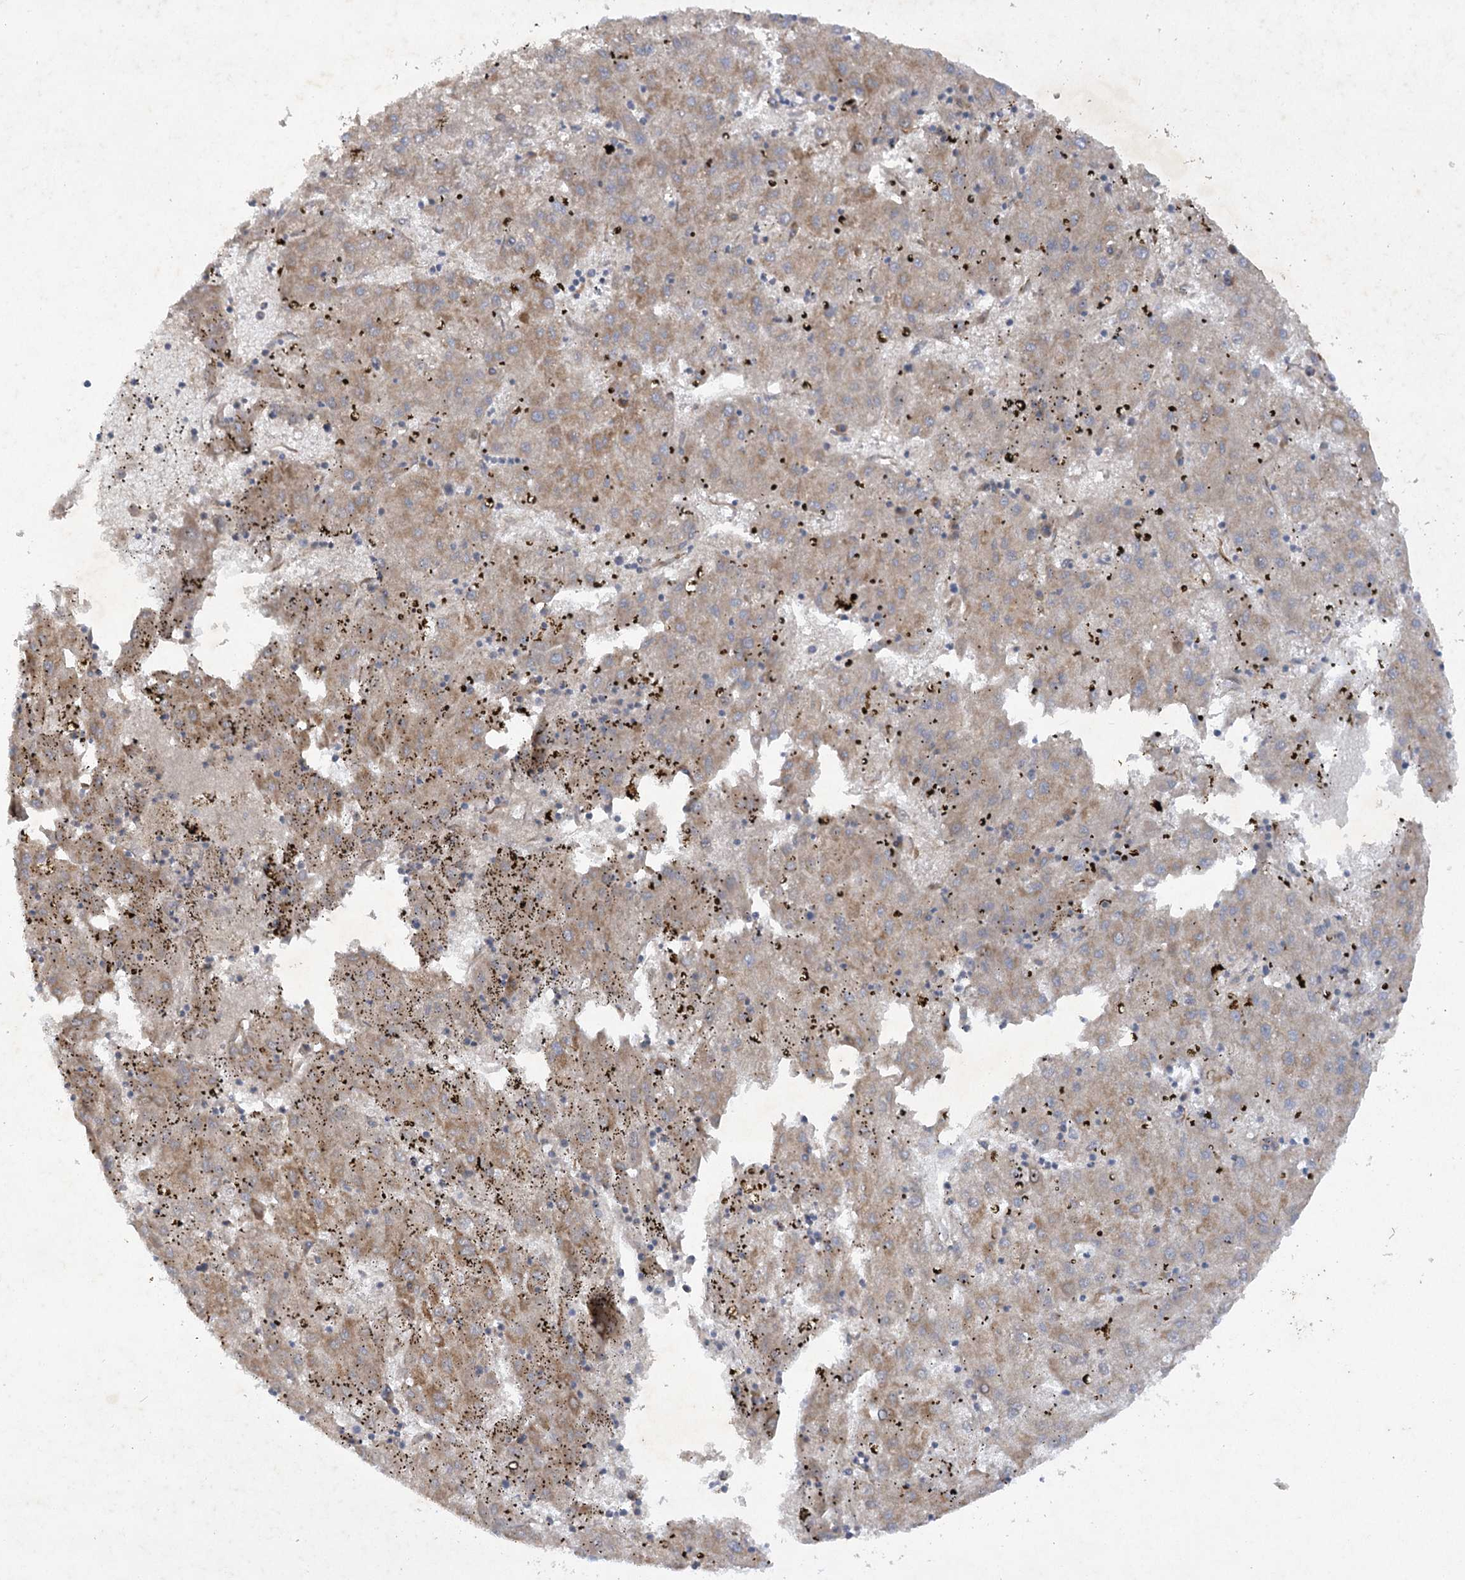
{"staining": {"intensity": "moderate", "quantity": ">75%", "location": "cytoplasmic/membranous"}, "tissue": "liver cancer", "cell_type": "Tumor cells", "image_type": "cancer", "snomed": [{"axis": "morphology", "description": "Carcinoma, Hepatocellular, NOS"}, {"axis": "topography", "description": "Liver"}], "caption": "Brown immunohistochemical staining in human liver cancer exhibits moderate cytoplasmic/membranous expression in about >75% of tumor cells.", "gene": "TRAF3IP1", "patient": {"sex": "male", "age": 72}}